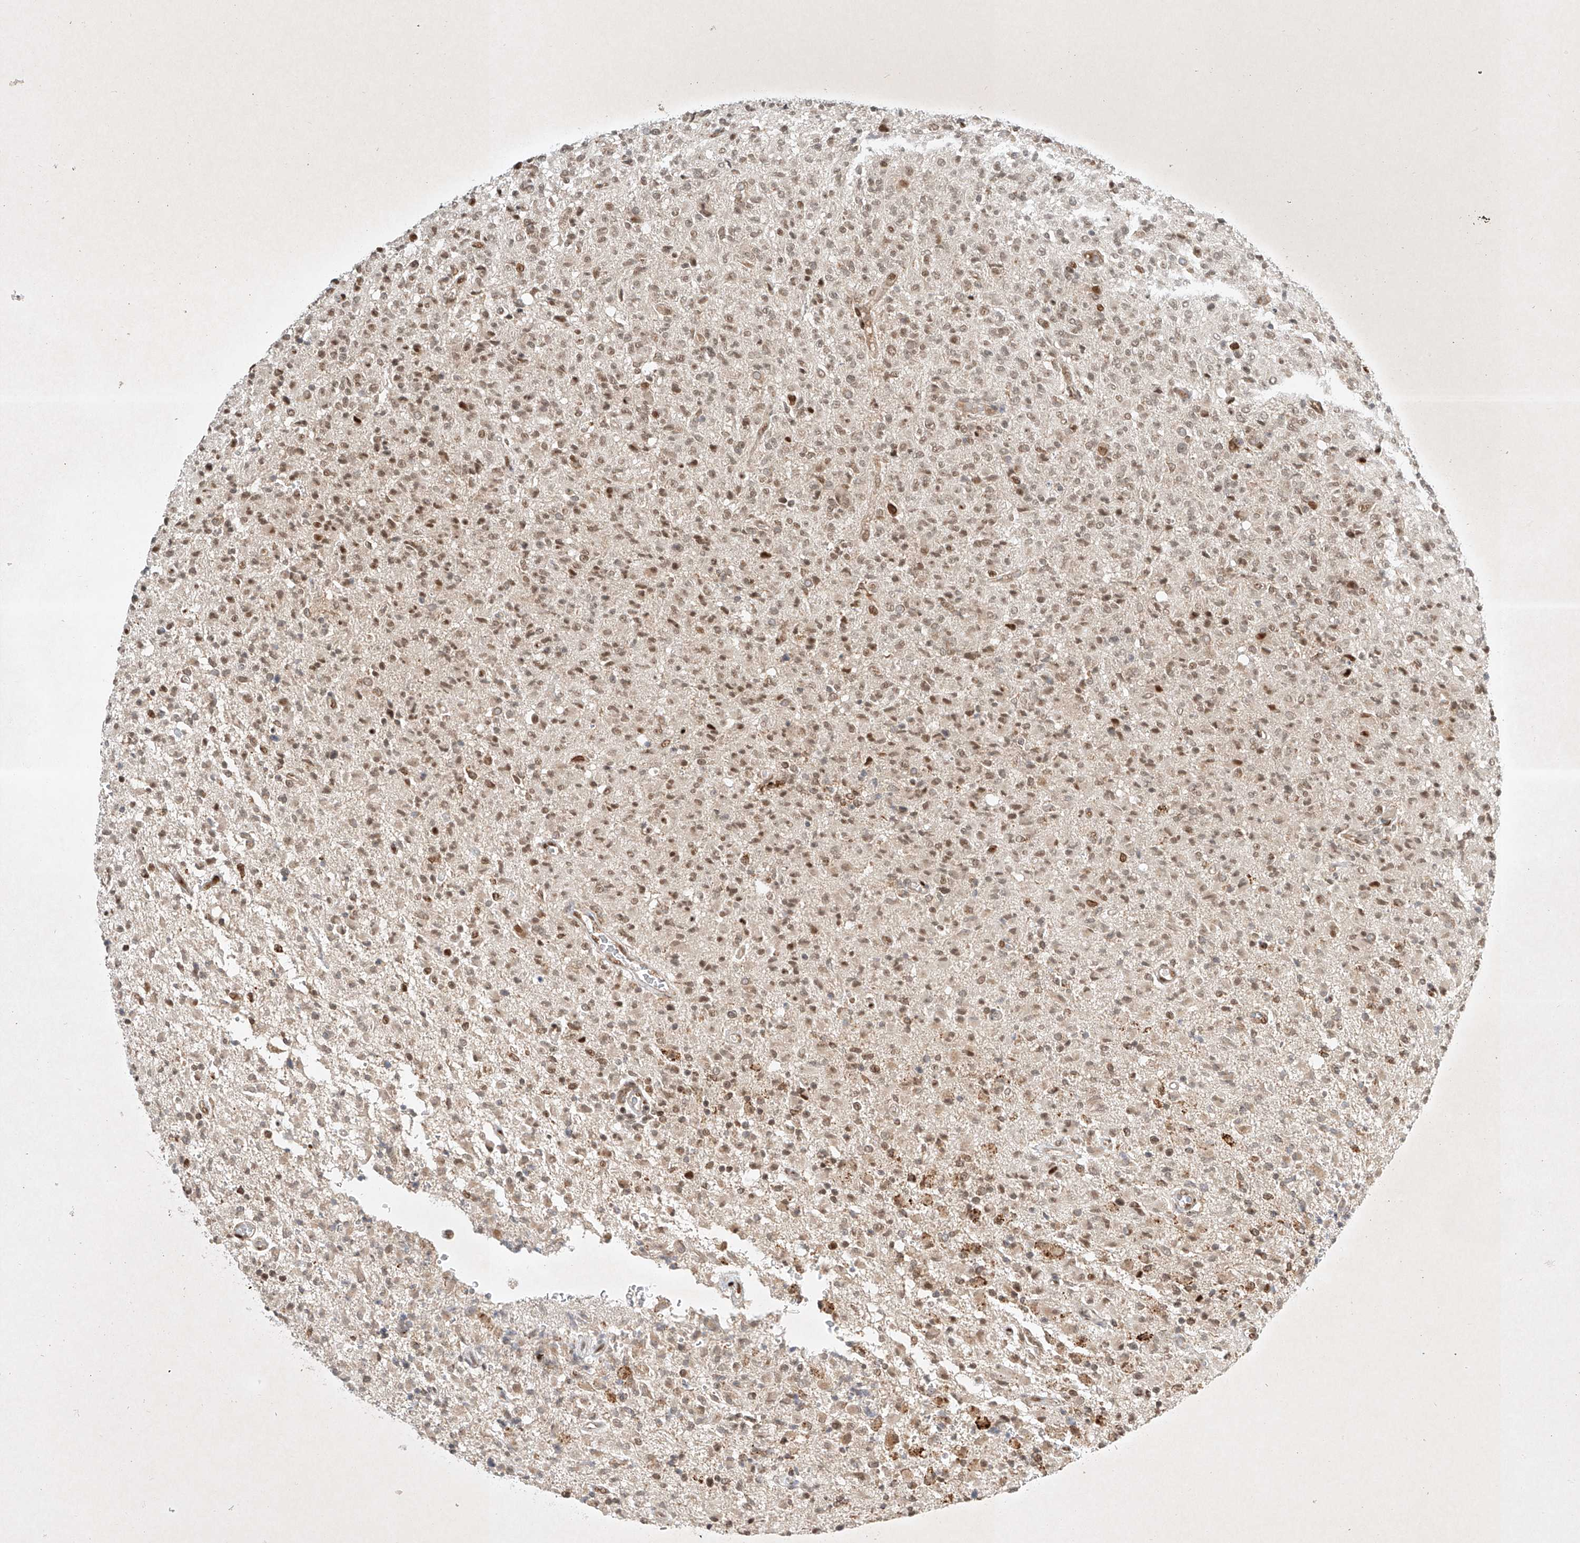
{"staining": {"intensity": "moderate", "quantity": ">75%", "location": "nuclear"}, "tissue": "glioma", "cell_type": "Tumor cells", "image_type": "cancer", "snomed": [{"axis": "morphology", "description": "Glioma, malignant, High grade"}, {"axis": "topography", "description": "Brain"}], "caption": "High-power microscopy captured an immunohistochemistry photomicrograph of malignant glioma (high-grade), revealing moderate nuclear expression in approximately >75% of tumor cells. (DAB (3,3'-diaminobenzidine) IHC with brightfield microscopy, high magnification).", "gene": "EPG5", "patient": {"sex": "female", "age": 57}}